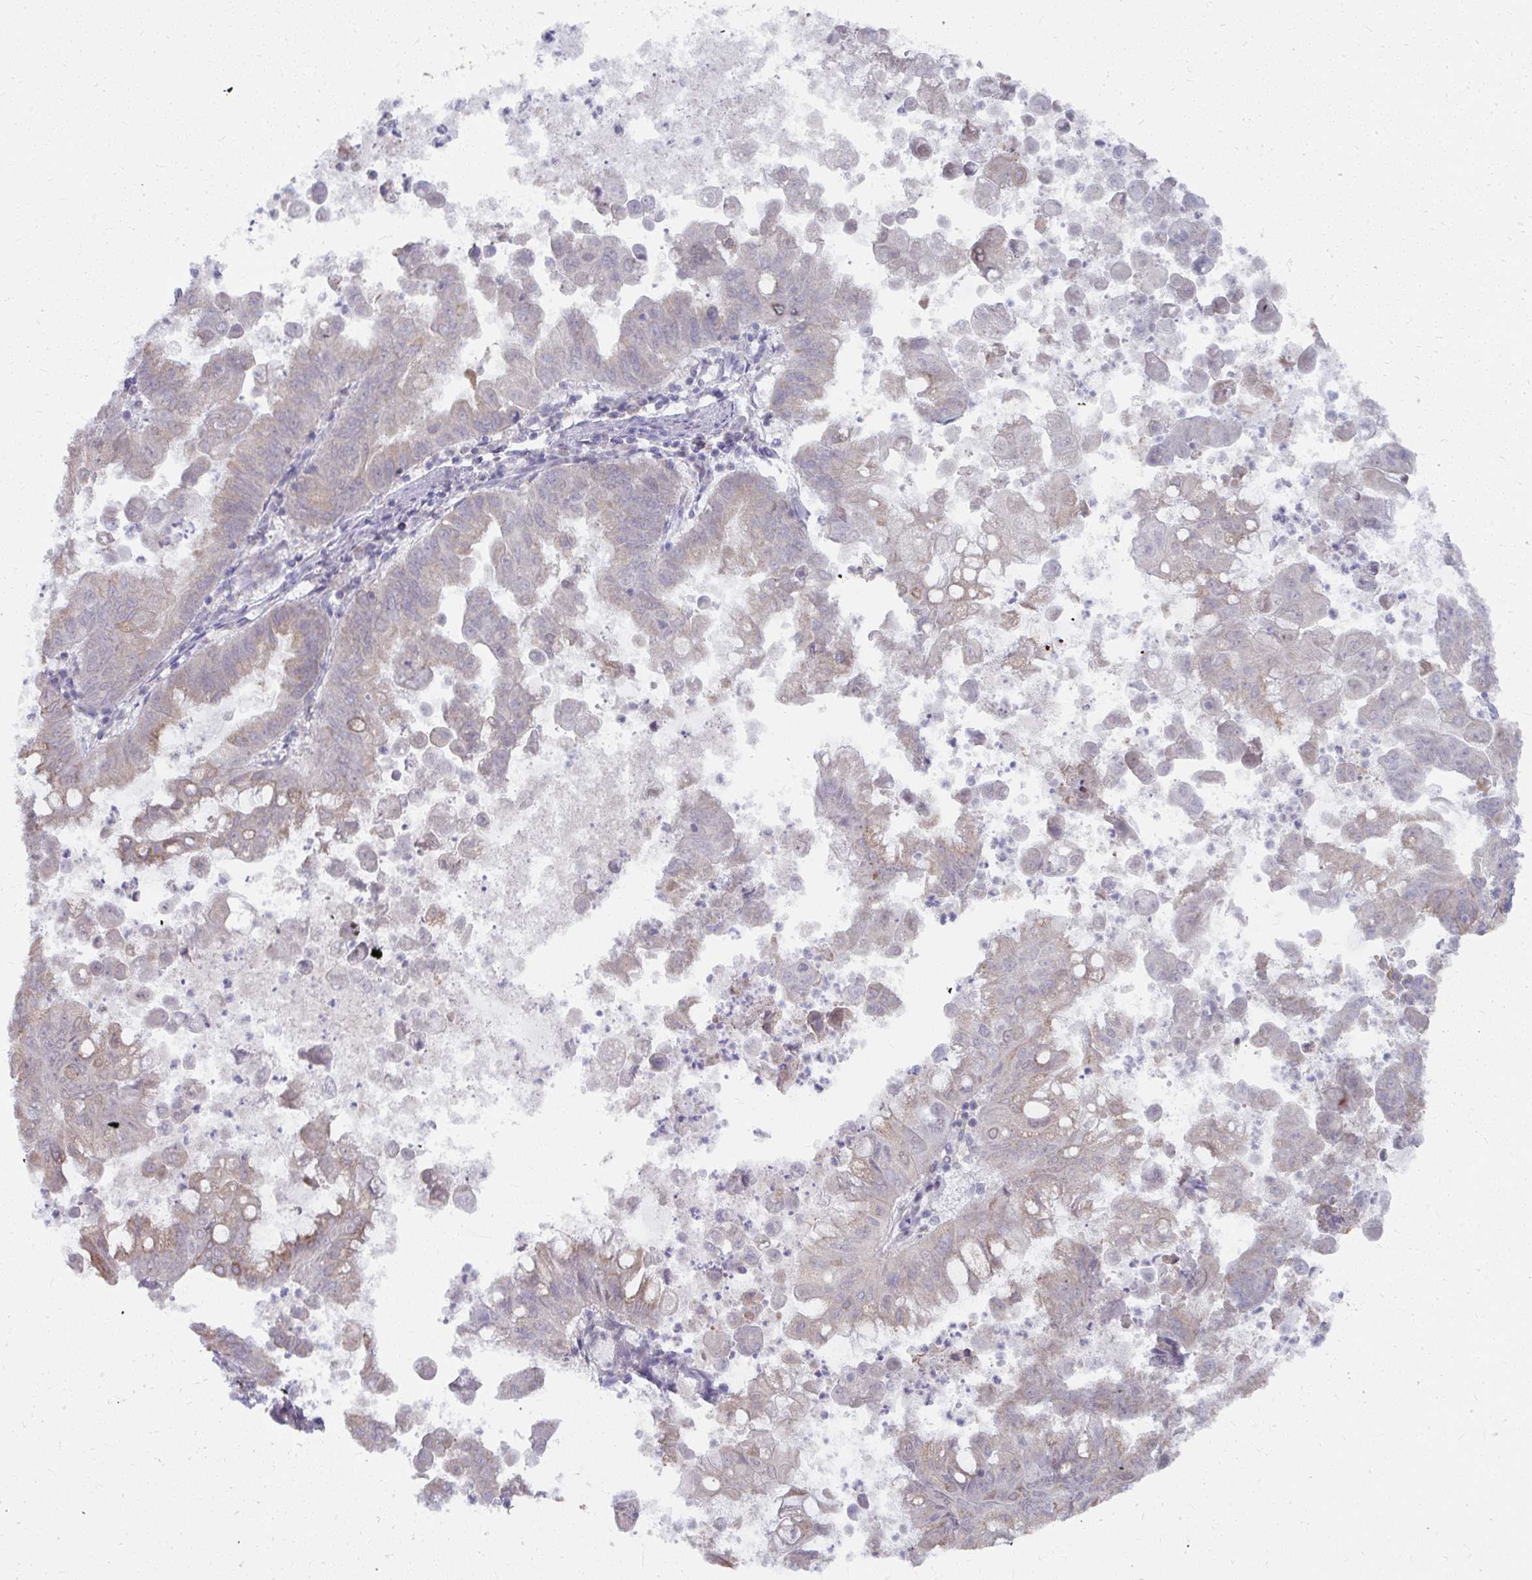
{"staining": {"intensity": "weak", "quantity": "<25%", "location": "cytoplasmic/membranous"}, "tissue": "stomach cancer", "cell_type": "Tumor cells", "image_type": "cancer", "snomed": [{"axis": "morphology", "description": "Adenocarcinoma, NOS"}, {"axis": "topography", "description": "Stomach, upper"}], "caption": "Immunohistochemistry (IHC) of stomach adenocarcinoma exhibits no expression in tumor cells.", "gene": "NMNAT1", "patient": {"sex": "male", "age": 80}}